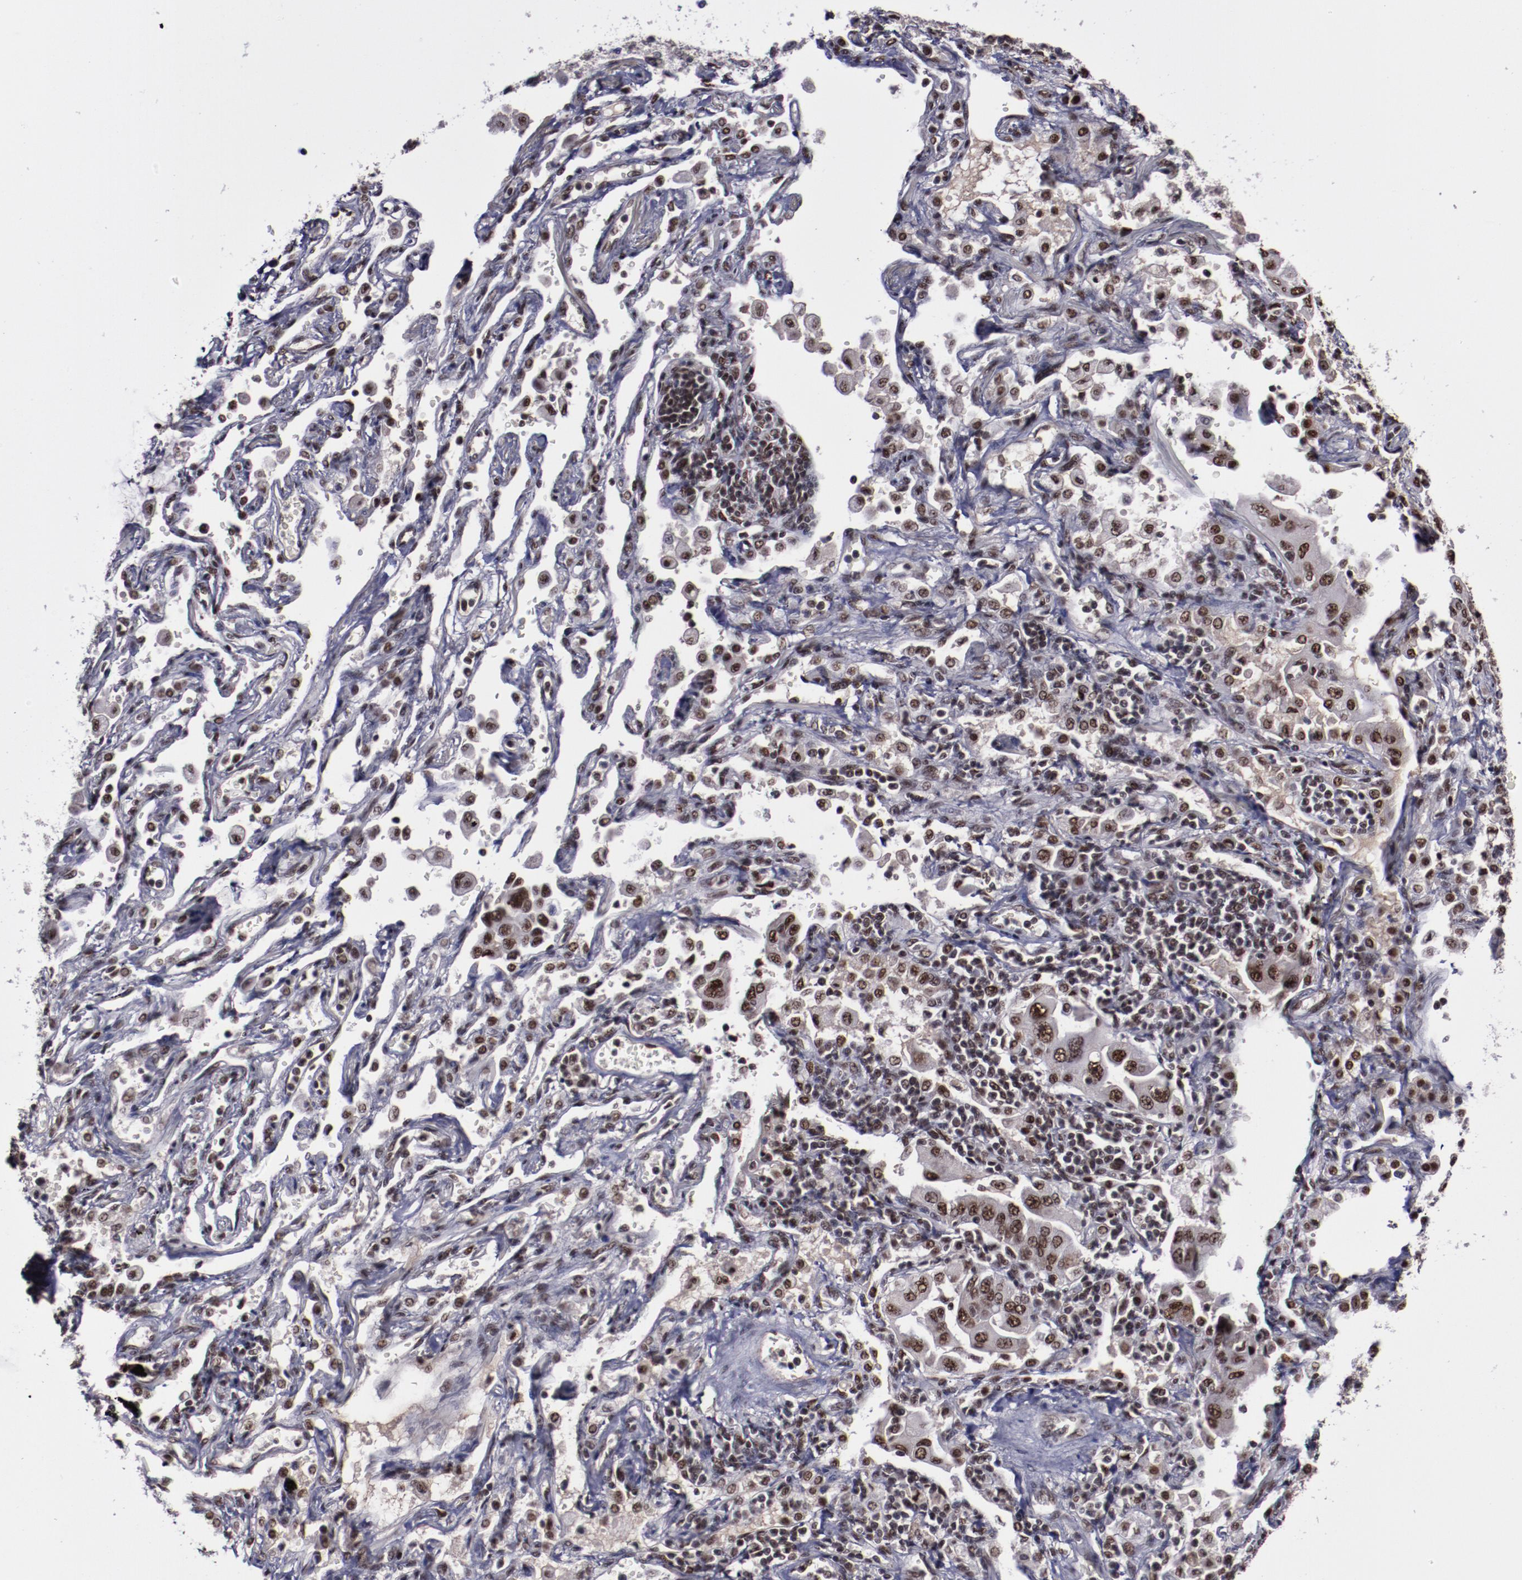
{"staining": {"intensity": "moderate", "quantity": ">75%", "location": "nuclear"}, "tissue": "lung cancer", "cell_type": "Tumor cells", "image_type": "cancer", "snomed": [{"axis": "morphology", "description": "Adenocarcinoma, NOS"}, {"axis": "topography", "description": "Lung"}], "caption": "Lung cancer (adenocarcinoma) stained for a protein displays moderate nuclear positivity in tumor cells. The staining is performed using DAB (3,3'-diaminobenzidine) brown chromogen to label protein expression. The nuclei are counter-stained blue using hematoxylin.", "gene": "ERH", "patient": {"sex": "female", "age": 65}}